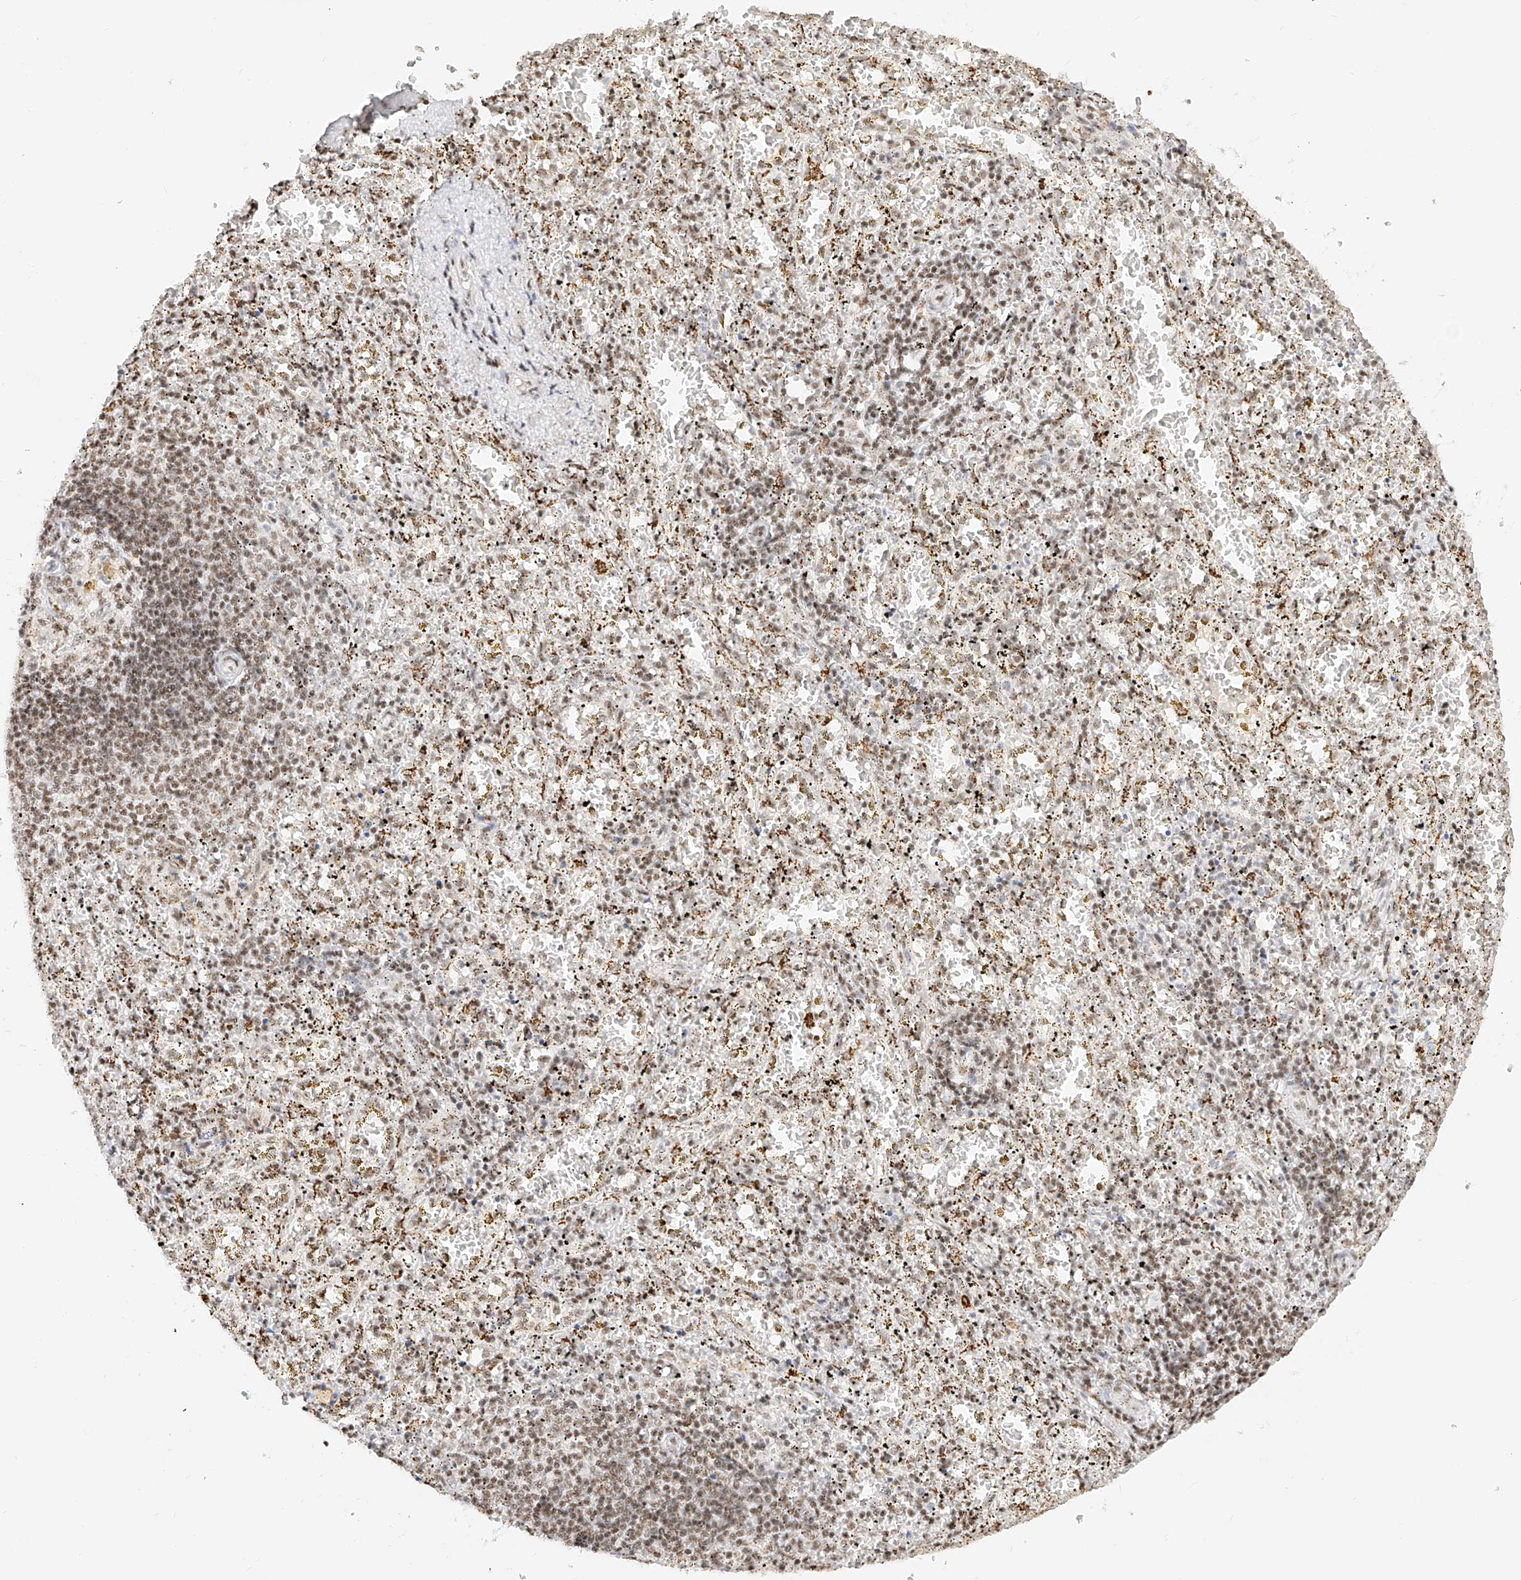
{"staining": {"intensity": "moderate", "quantity": "25%-75%", "location": "nuclear"}, "tissue": "spleen", "cell_type": "Cells in red pulp", "image_type": "normal", "snomed": [{"axis": "morphology", "description": "Normal tissue, NOS"}, {"axis": "topography", "description": "Spleen"}], "caption": "Normal spleen exhibits moderate nuclear expression in approximately 25%-75% of cells in red pulp.", "gene": "NRF1", "patient": {"sex": "male", "age": 11}}